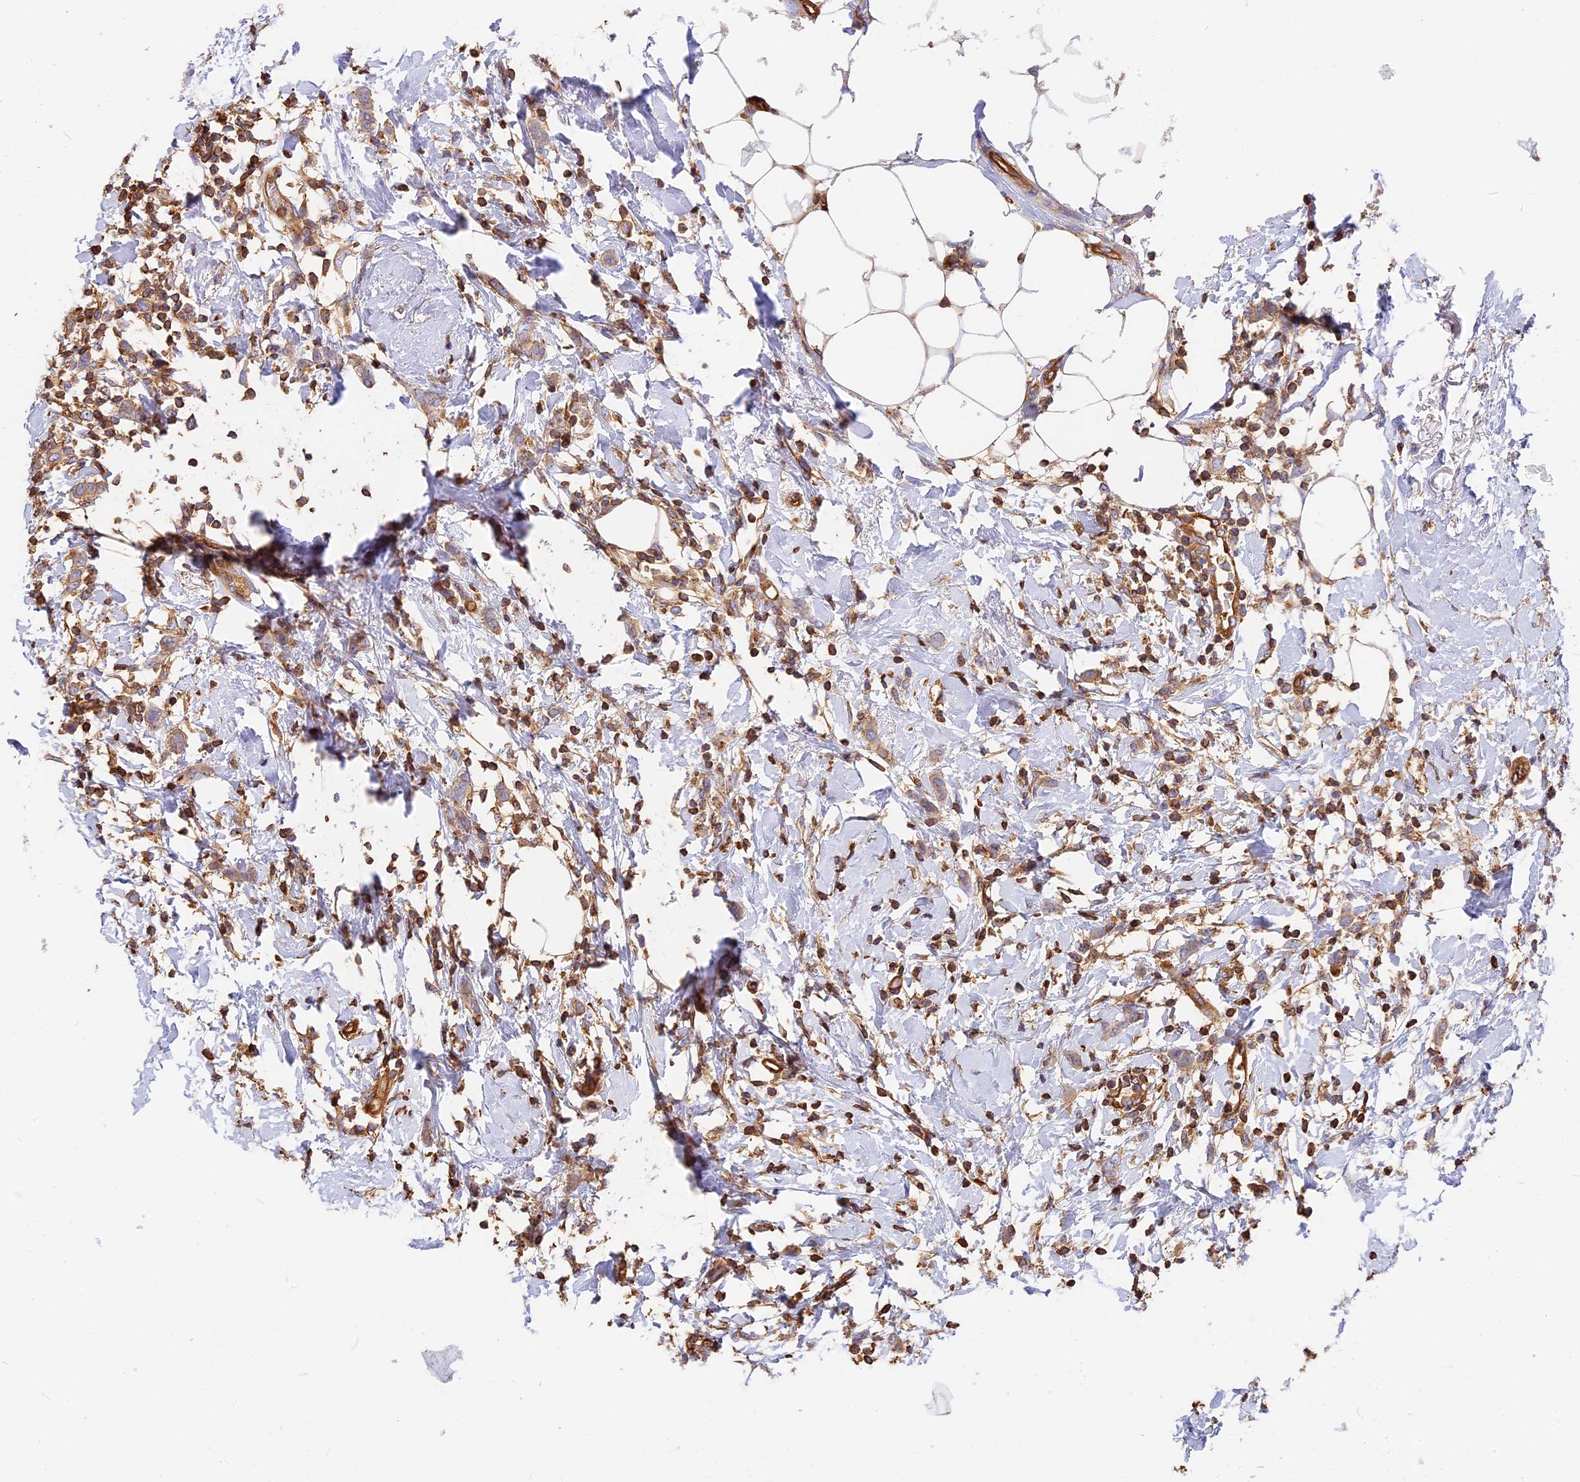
{"staining": {"intensity": "weak", "quantity": ">75%", "location": "cytoplasmic/membranous"}, "tissue": "breast cancer", "cell_type": "Tumor cells", "image_type": "cancer", "snomed": [{"axis": "morphology", "description": "Duct carcinoma"}, {"axis": "topography", "description": "Breast"}], "caption": "Immunohistochemical staining of breast cancer (infiltrating ductal carcinoma) exhibits low levels of weak cytoplasmic/membranous positivity in approximately >75% of tumor cells.", "gene": "VPS18", "patient": {"sex": "female", "age": 72}}